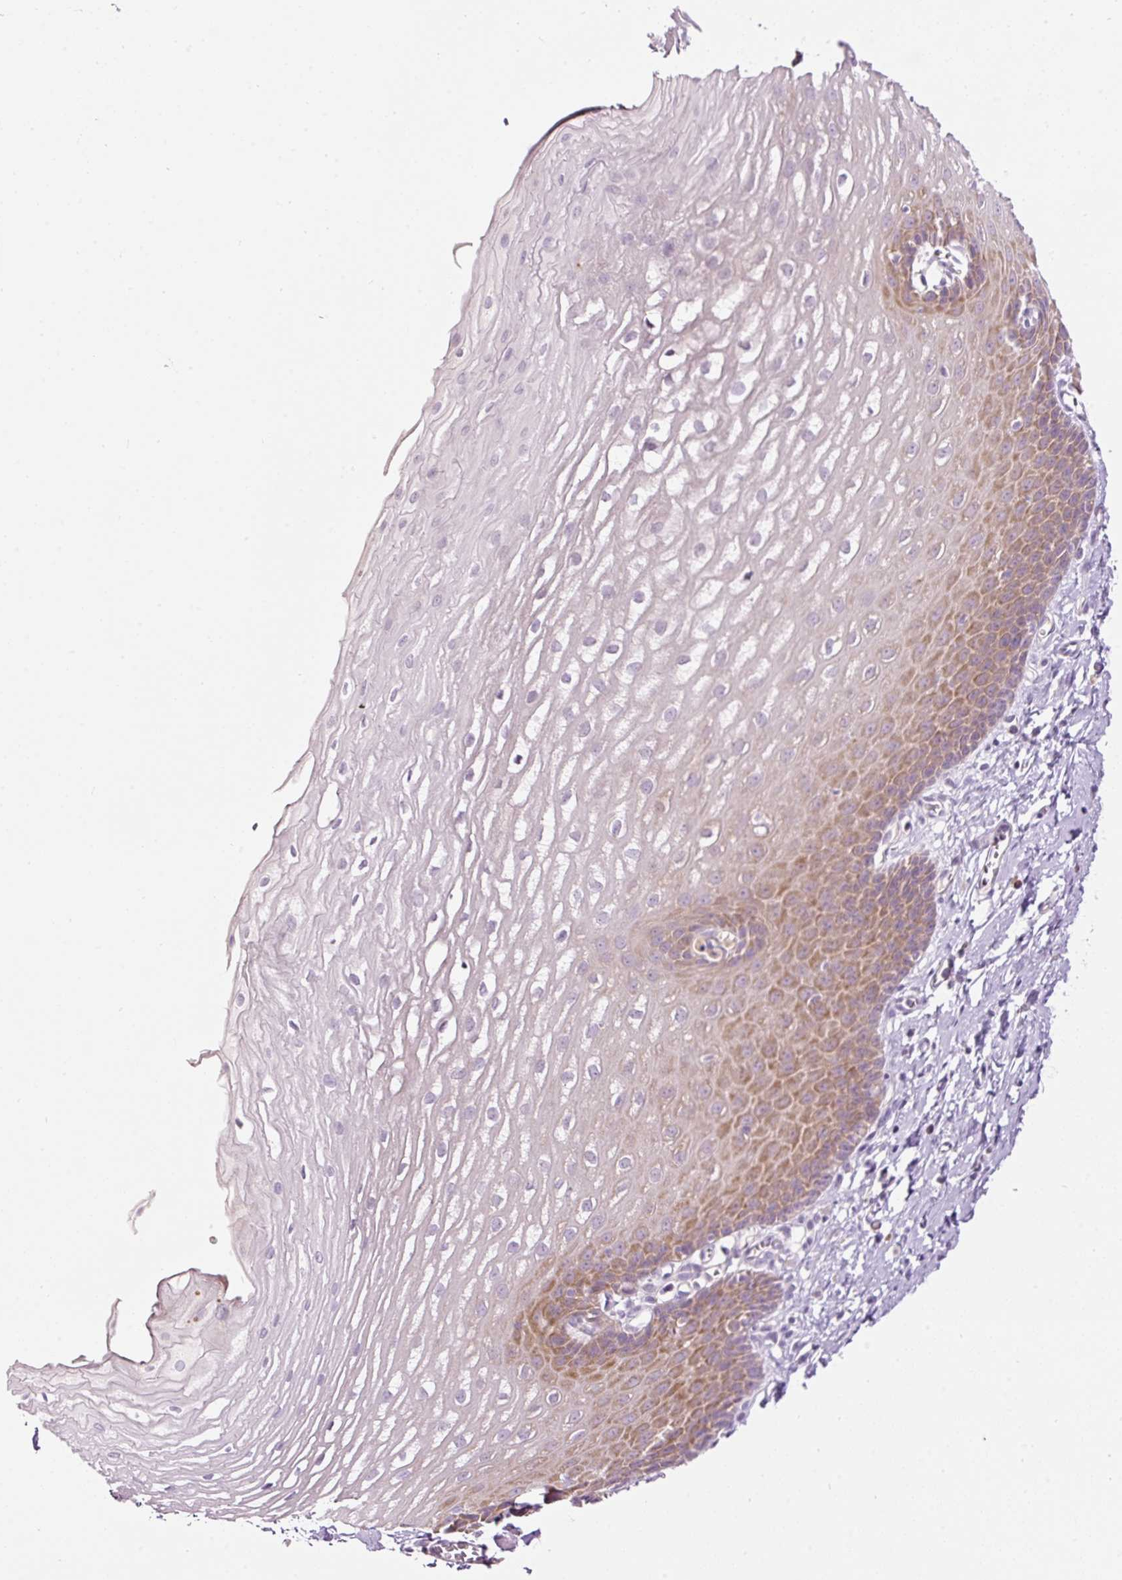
{"staining": {"intensity": "moderate", "quantity": "25%-75%", "location": "cytoplasmic/membranous"}, "tissue": "esophagus", "cell_type": "Squamous epithelial cells", "image_type": "normal", "snomed": [{"axis": "morphology", "description": "Normal tissue, NOS"}, {"axis": "topography", "description": "Esophagus"}], "caption": "Immunohistochemistry (IHC) histopathology image of unremarkable human esophagus stained for a protein (brown), which displays medium levels of moderate cytoplasmic/membranous staining in about 25%-75% of squamous epithelial cells.", "gene": "RSPO2", "patient": {"sex": "male", "age": 70}}